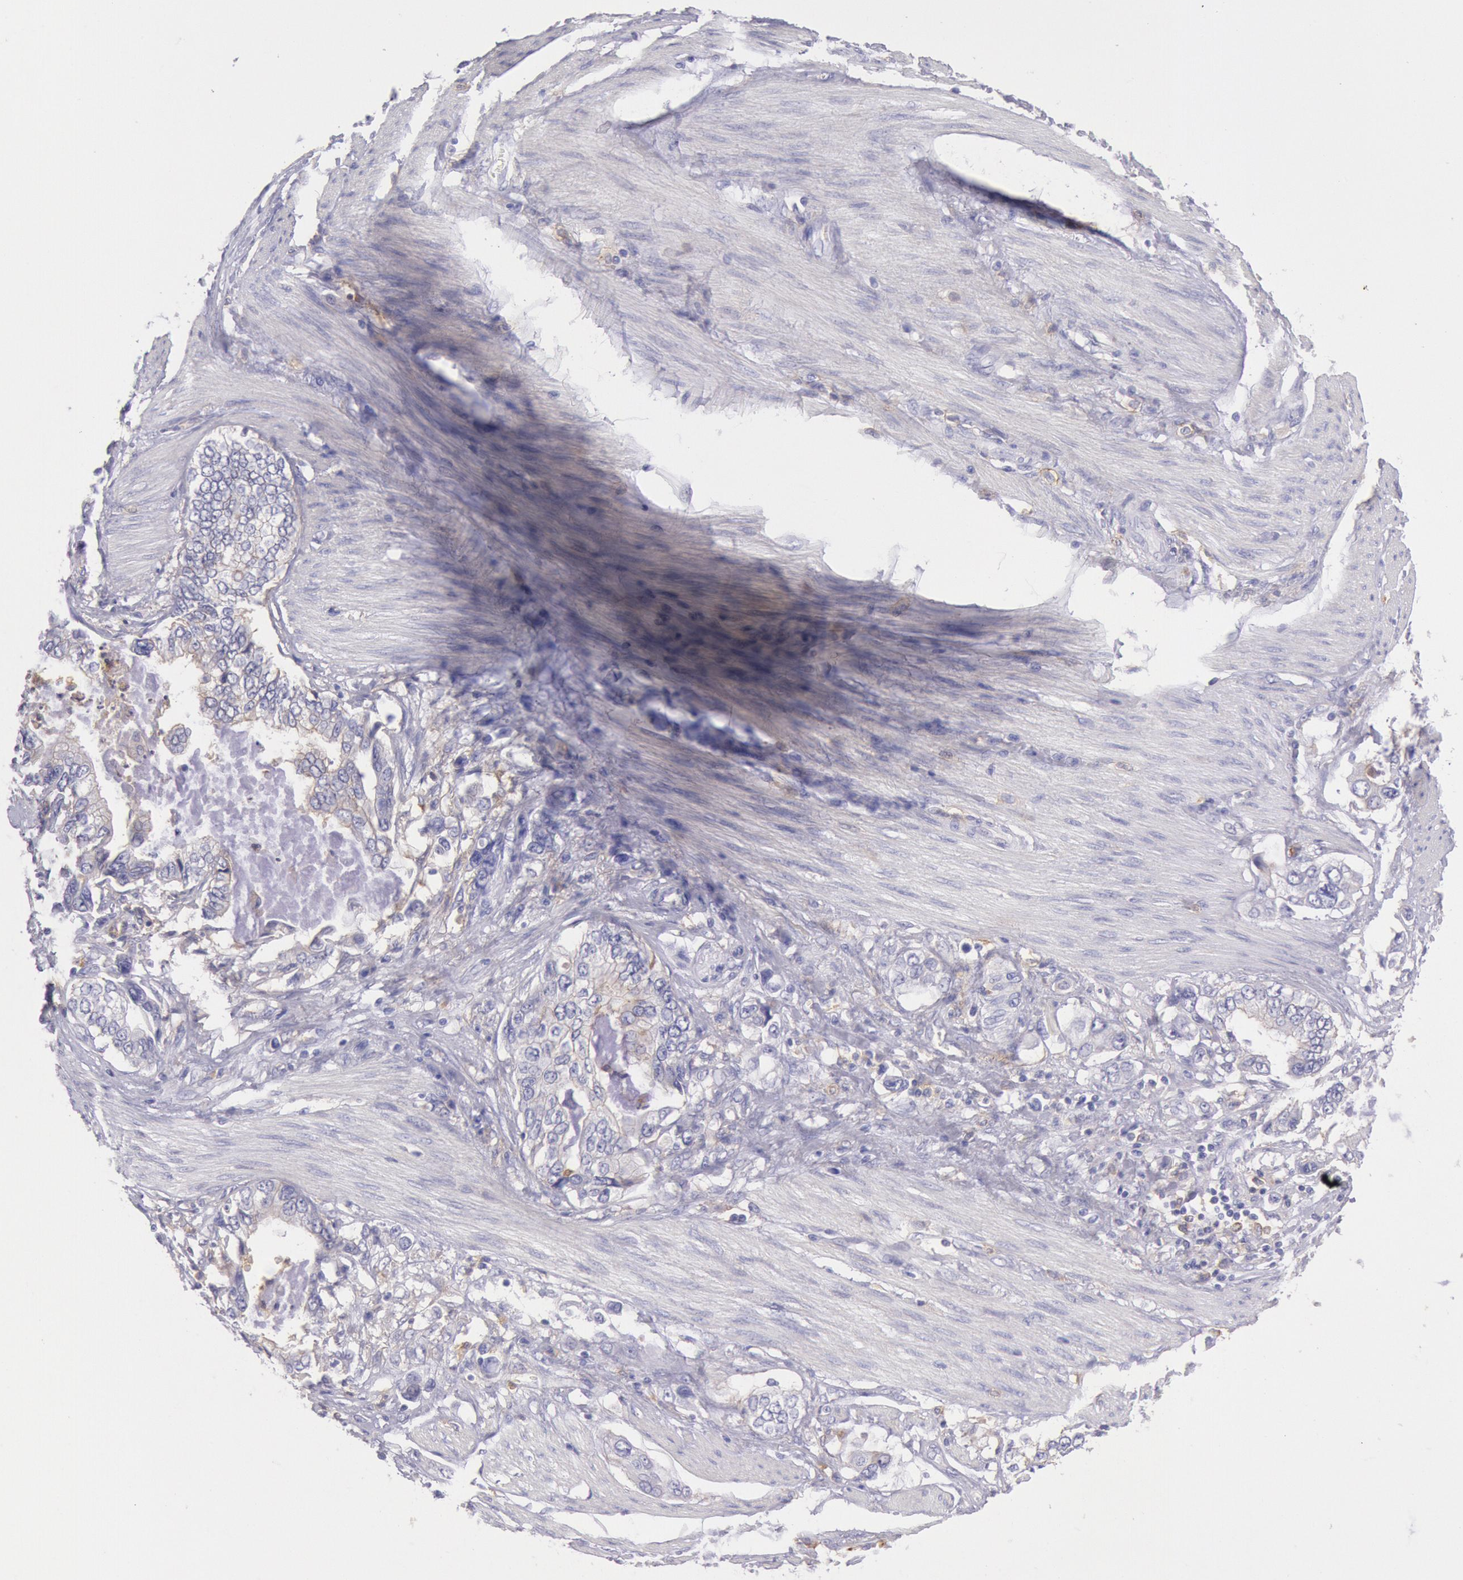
{"staining": {"intensity": "weak", "quantity": "25%-75%", "location": "cytoplasmic/membranous"}, "tissue": "stomach cancer", "cell_type": "Tumor cells", "image_type": "cancer", "snomed": [{"axis": "morphology", "description": "Adenocarcinoma, NOS"}, {"axis": "topography", "description": "Pancreas"}, {"axis": "topography", "description": "Stomach, upper"}], "caption": "Immunohistochemical staining of stomach cancer exhibits low levels of weak cytoplasmic/membranous expression in approximately 25%-75% of tumor cells.", "gene": "LYN", "patient": {"sex": "male", "age": 77}}